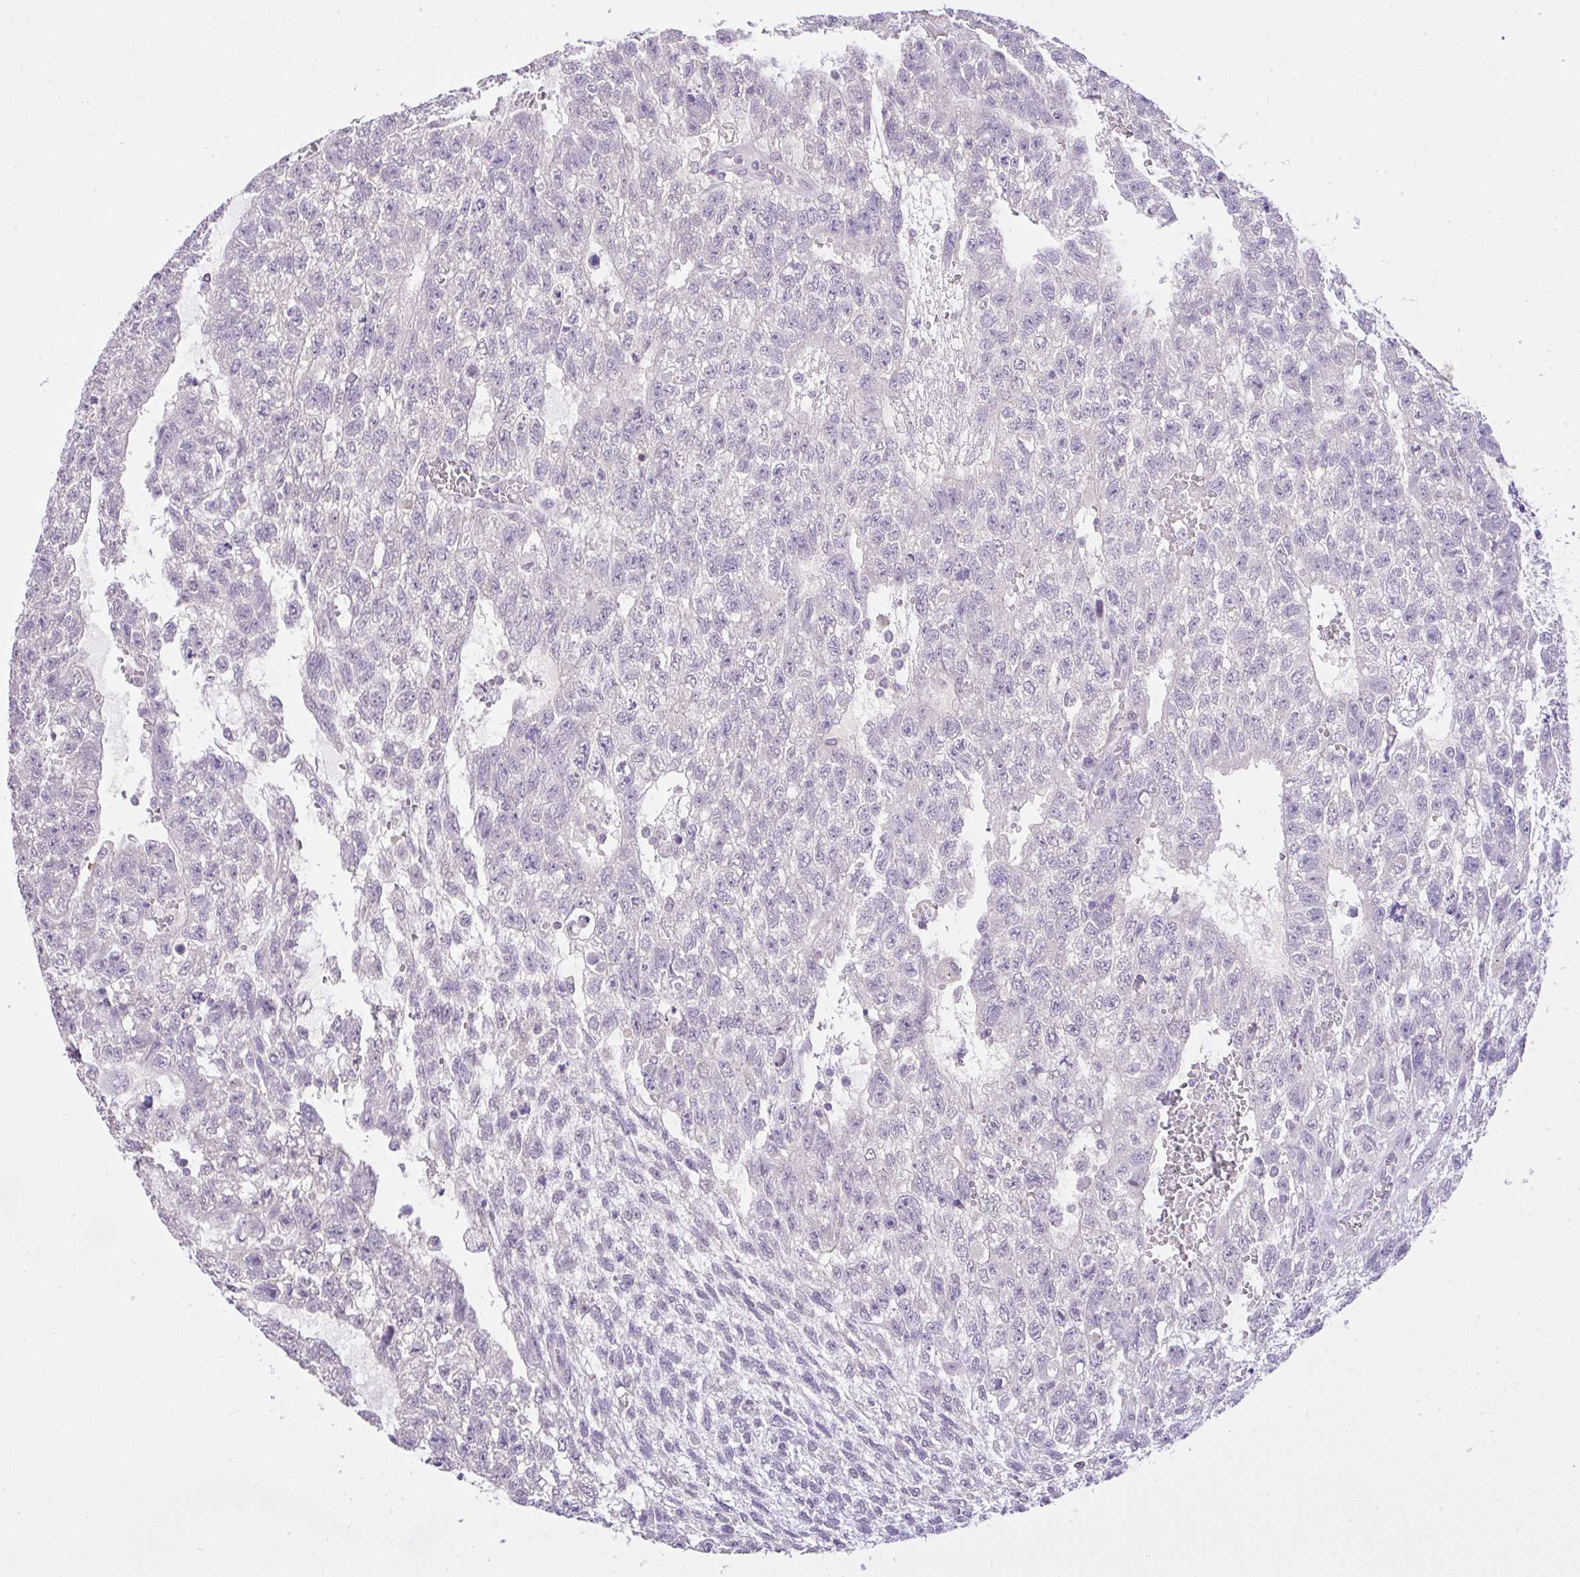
{"staining": {"intensity": "negative", "quantity": "none", "location": "none"}, "tissue": "testis cancer", "cell_type": "Tumor cells", "image_type": "cancer", "snomed": [{"axis": "morphology", "description": "Carcinoma, Embryonal, NOS"}, {"axis": "topography", "description": "Testis"}], "caption": "The IHC photomicrograph has no significant expression in tumor cells of testis cancer tissue.", "gene": "CTU1", "patient": {"sex": "male", "age": 26}}